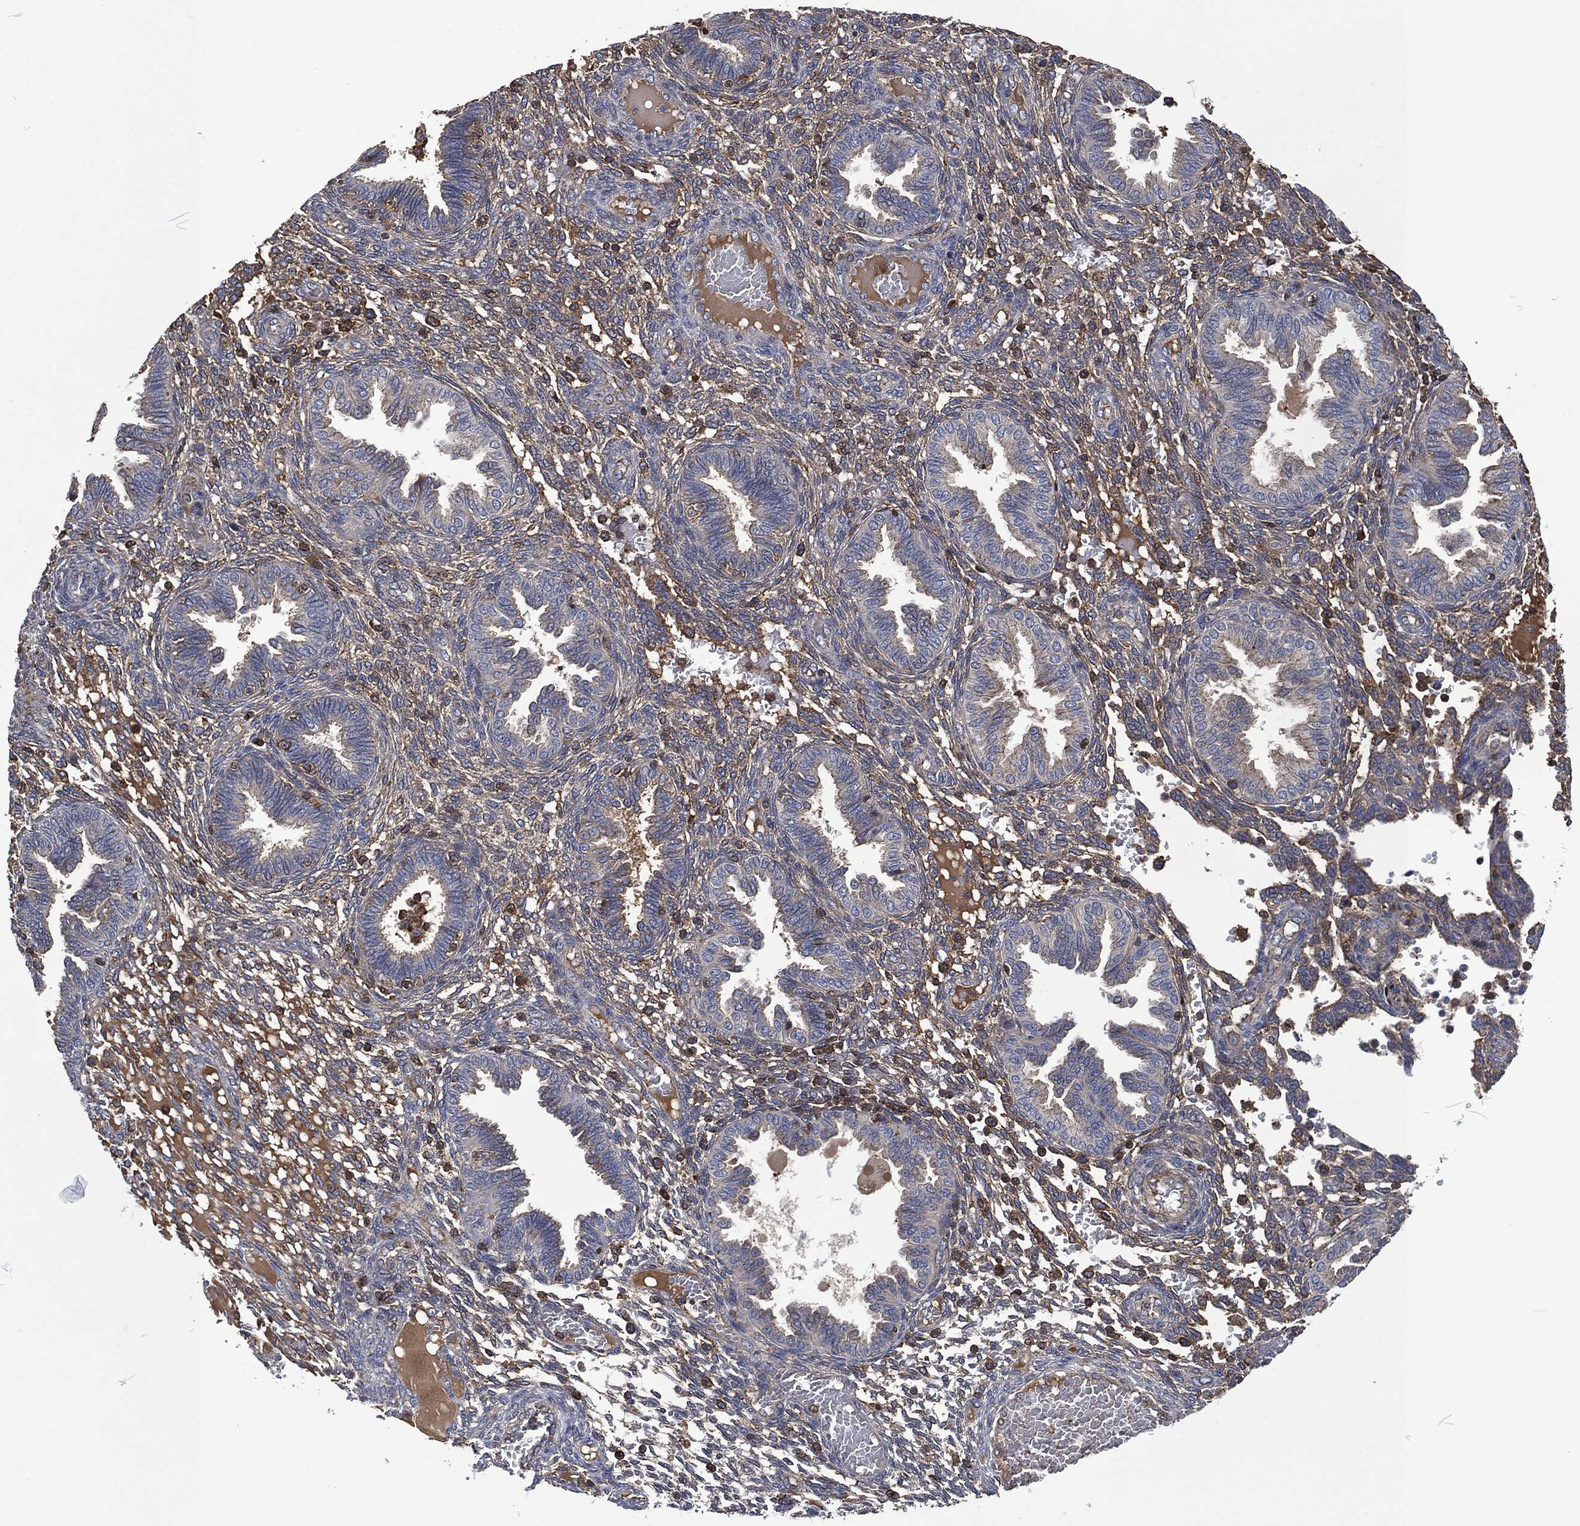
{"staining": {"intensity": "negative", "quantity": "none", "location": "none"}, "tissue": "endometrium", "cell_type": "Cells in endometrial stroma", "image_type": "normal", "snomed": [{"axis": "morphology", "description": "Normal tissue, NOS"}, {"axis": "topography", "description": "Endometrium"}], "caption": "This is an immunohistochemistry micrograph of benign human endometrium. There is no positivity in cells in endometrial stroma.", "gene": "LGALS9", "patient": {"sex": "female", "age": 42}}